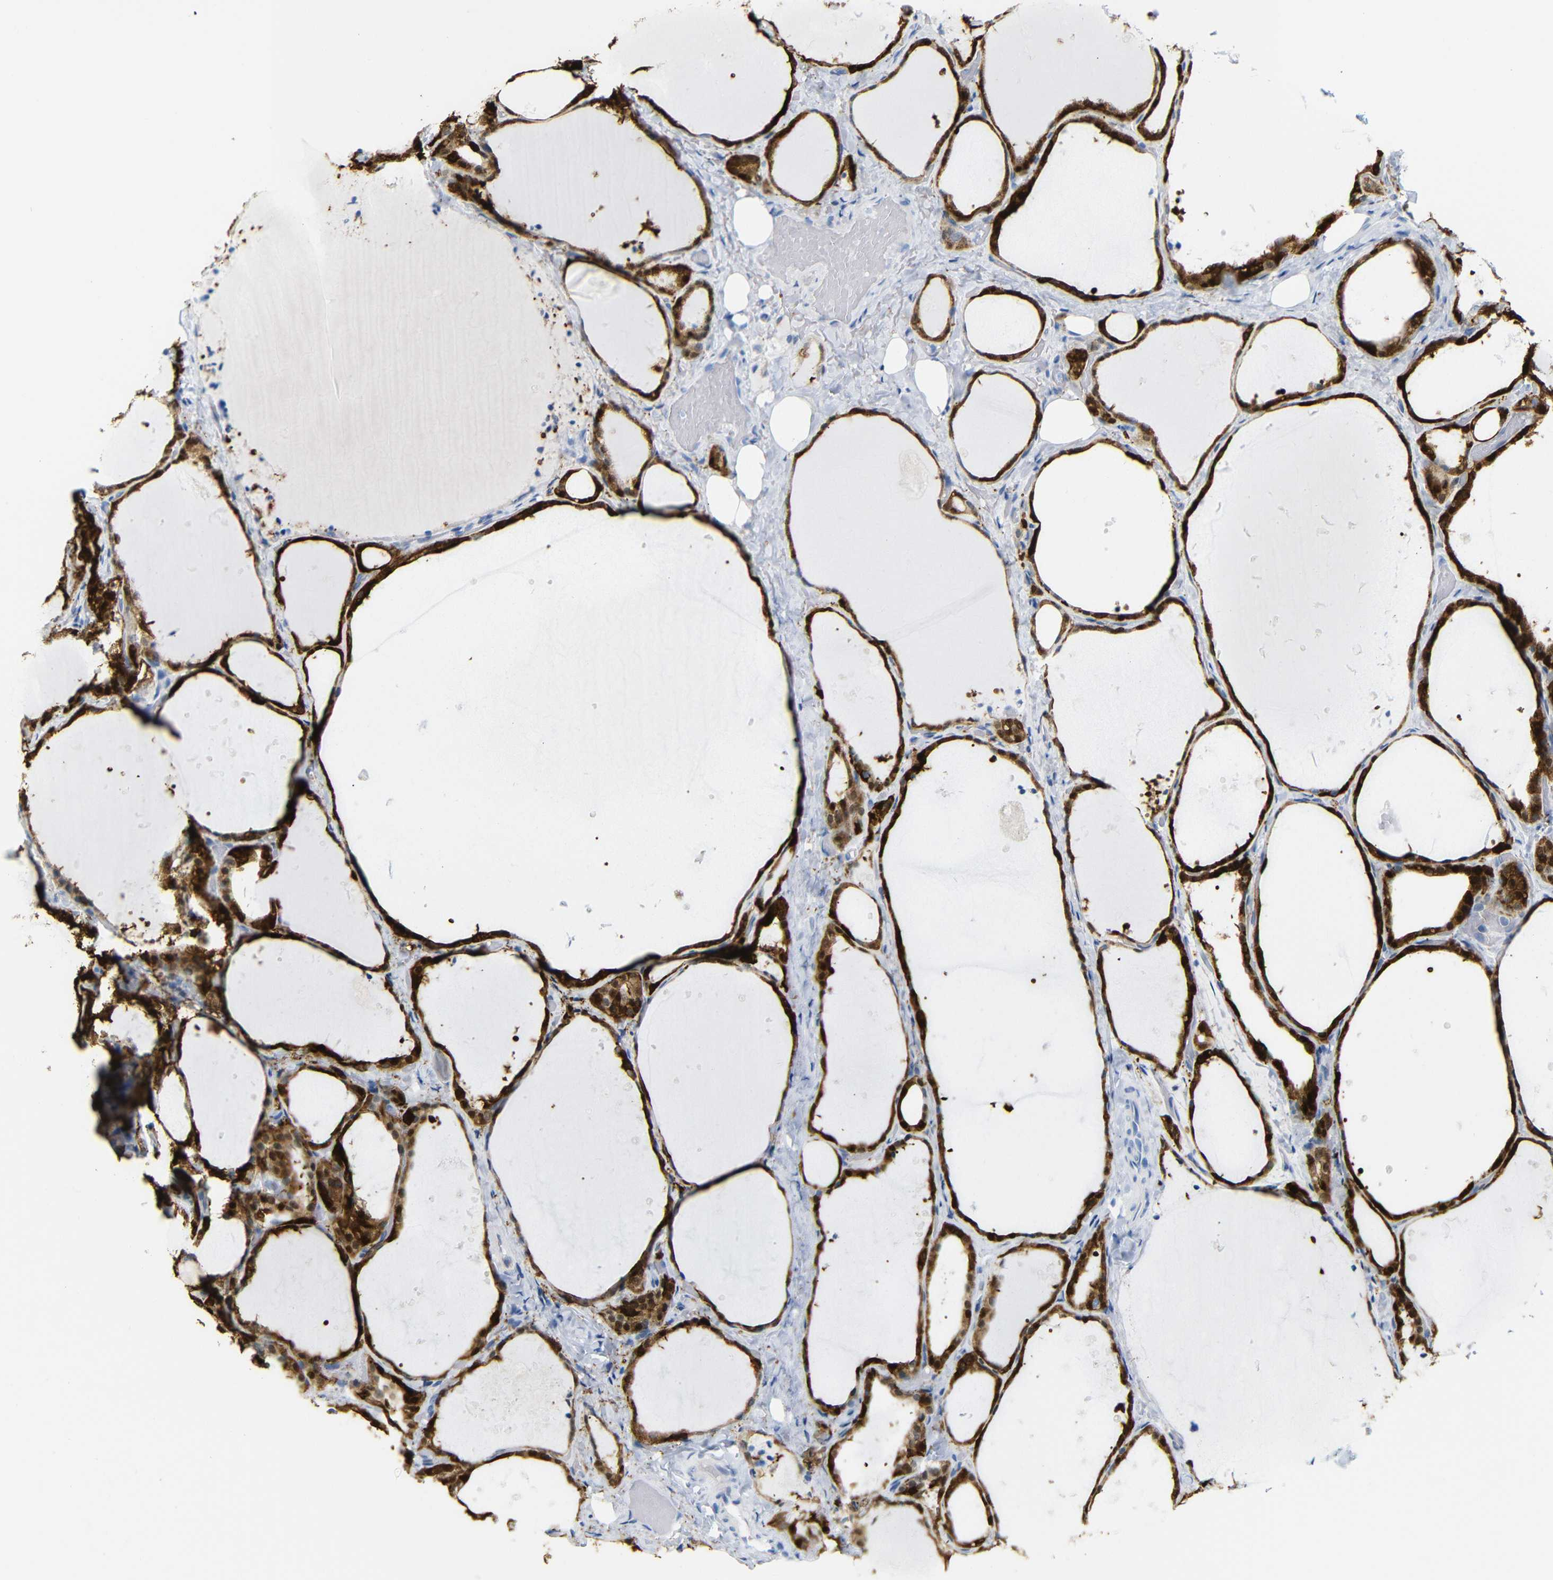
{"staining": {"intensity": "strong", "quantity": ">75%", "location": "cytoplasmic/membranous,nuclear"}, "tissue": "thyroid gland", "cell_type": "Glandular cells", "image_type": "normal", "snomed": [{"axis": "morphology", "description": "Normal tissue, NOS"}, {"axis": "topography", "description": "Thyroid gland"}], "caption": "The micrograph shows staining of unremarkable thyroid gland, revealing strong cytoplasmic/membranous,nuclear protein positivity (brown color) within glandular cells.", "gene": "MT1A", "patient": {"sex": "female", "age": 44}}